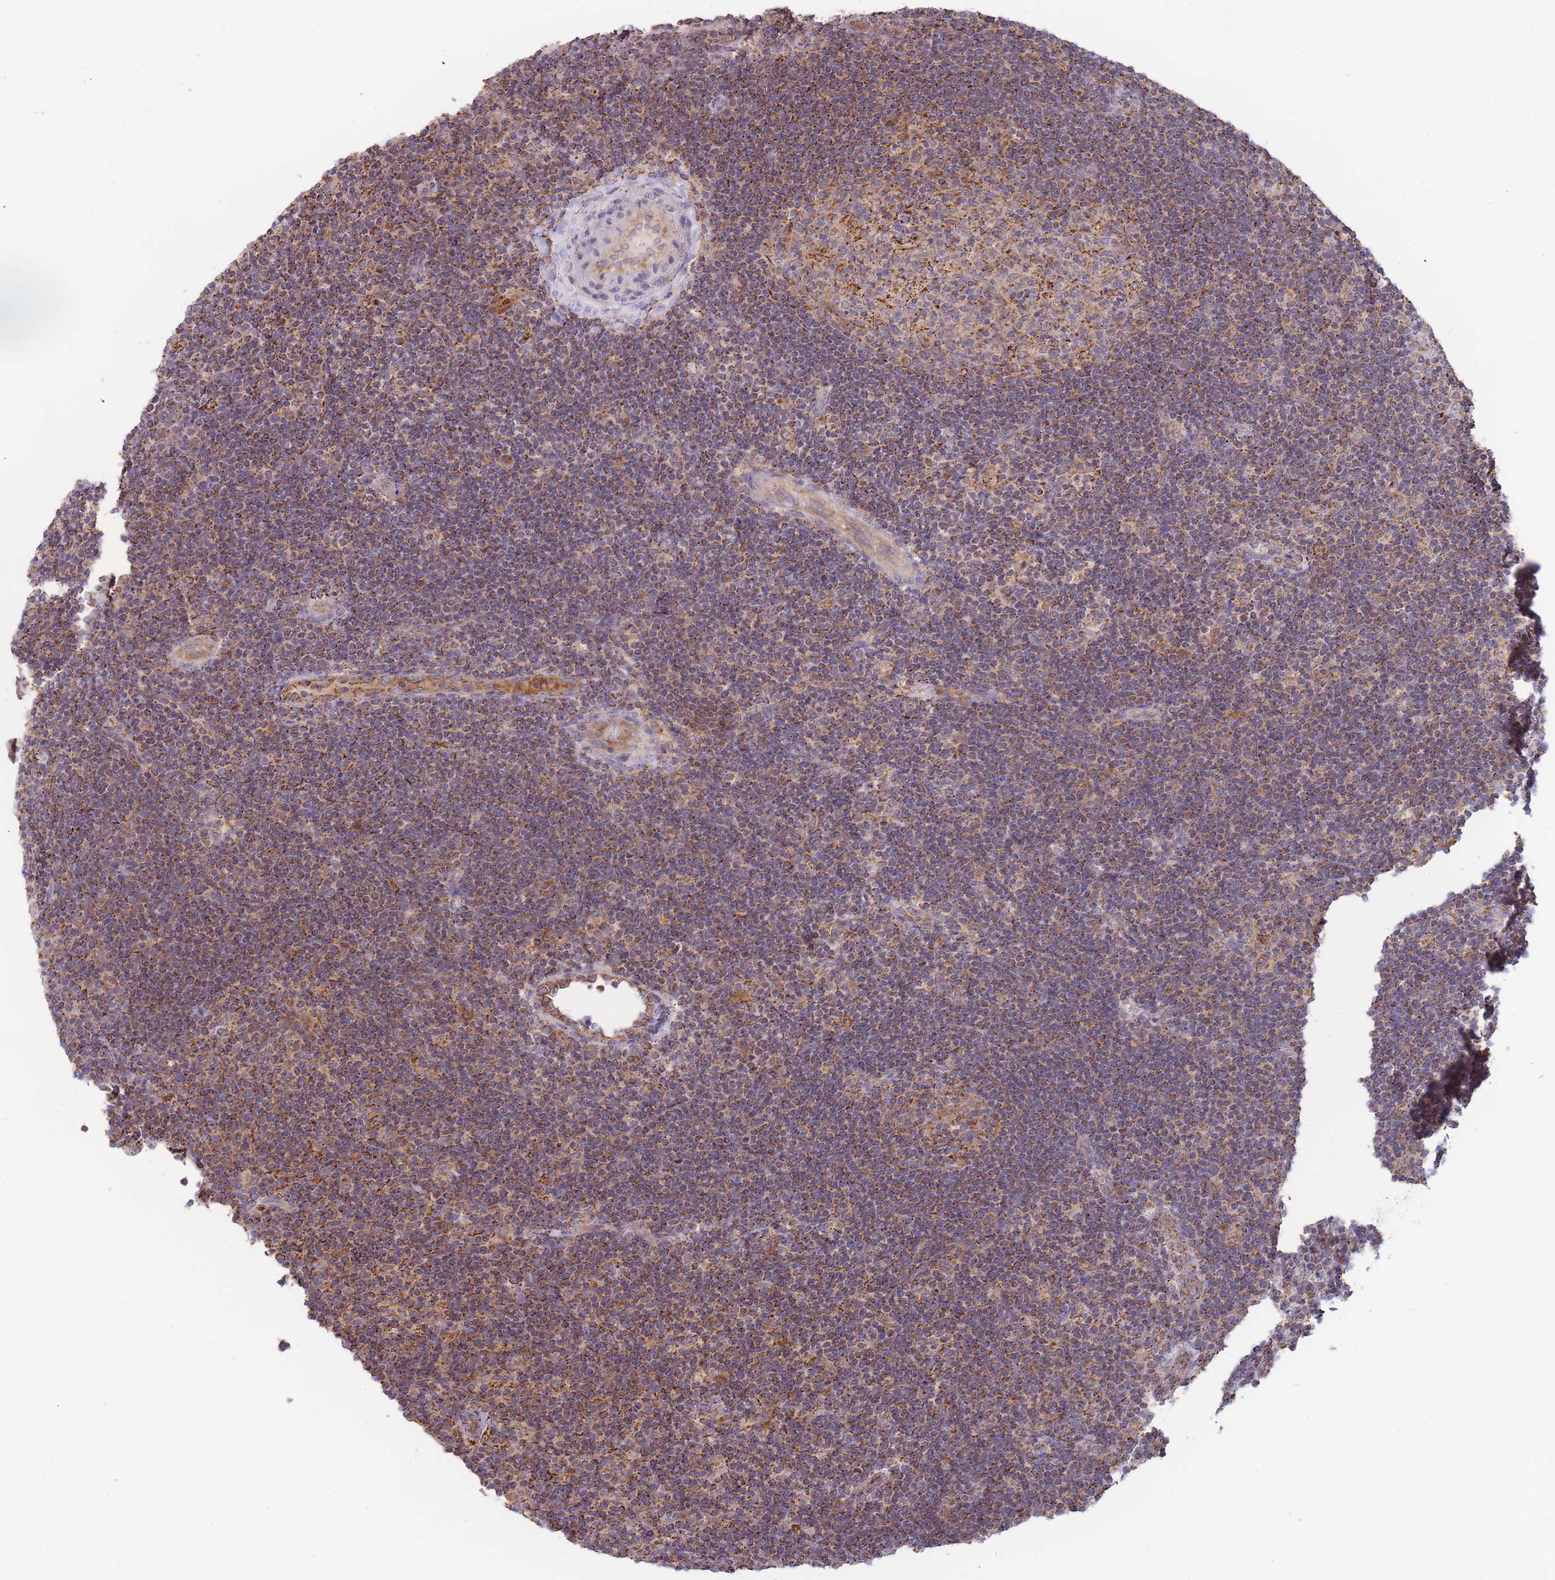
{"staining": {"intensity": "moderate", "quantity": "<25%", "location": "cytoplasmic/membranous"}, "tissue": "lymphoma", "cell_type": "Tumor cells", "image_type": "cancer", "snomed": [{"axis": "morphology", "description": "Hodgkin's disease, NOS"}, {"axis": "topography", "description": "Lymph node"}], "caption": "A high-resolution histopathology image shows immunohistochemistry (IHC) staining of Hodgkin's disease, which shows moderate cytoplasmic/membranous positivity in about <25% of tumor cells.", "gene": "MRPL17", "patient": {"sex": "female", "age": 57}}